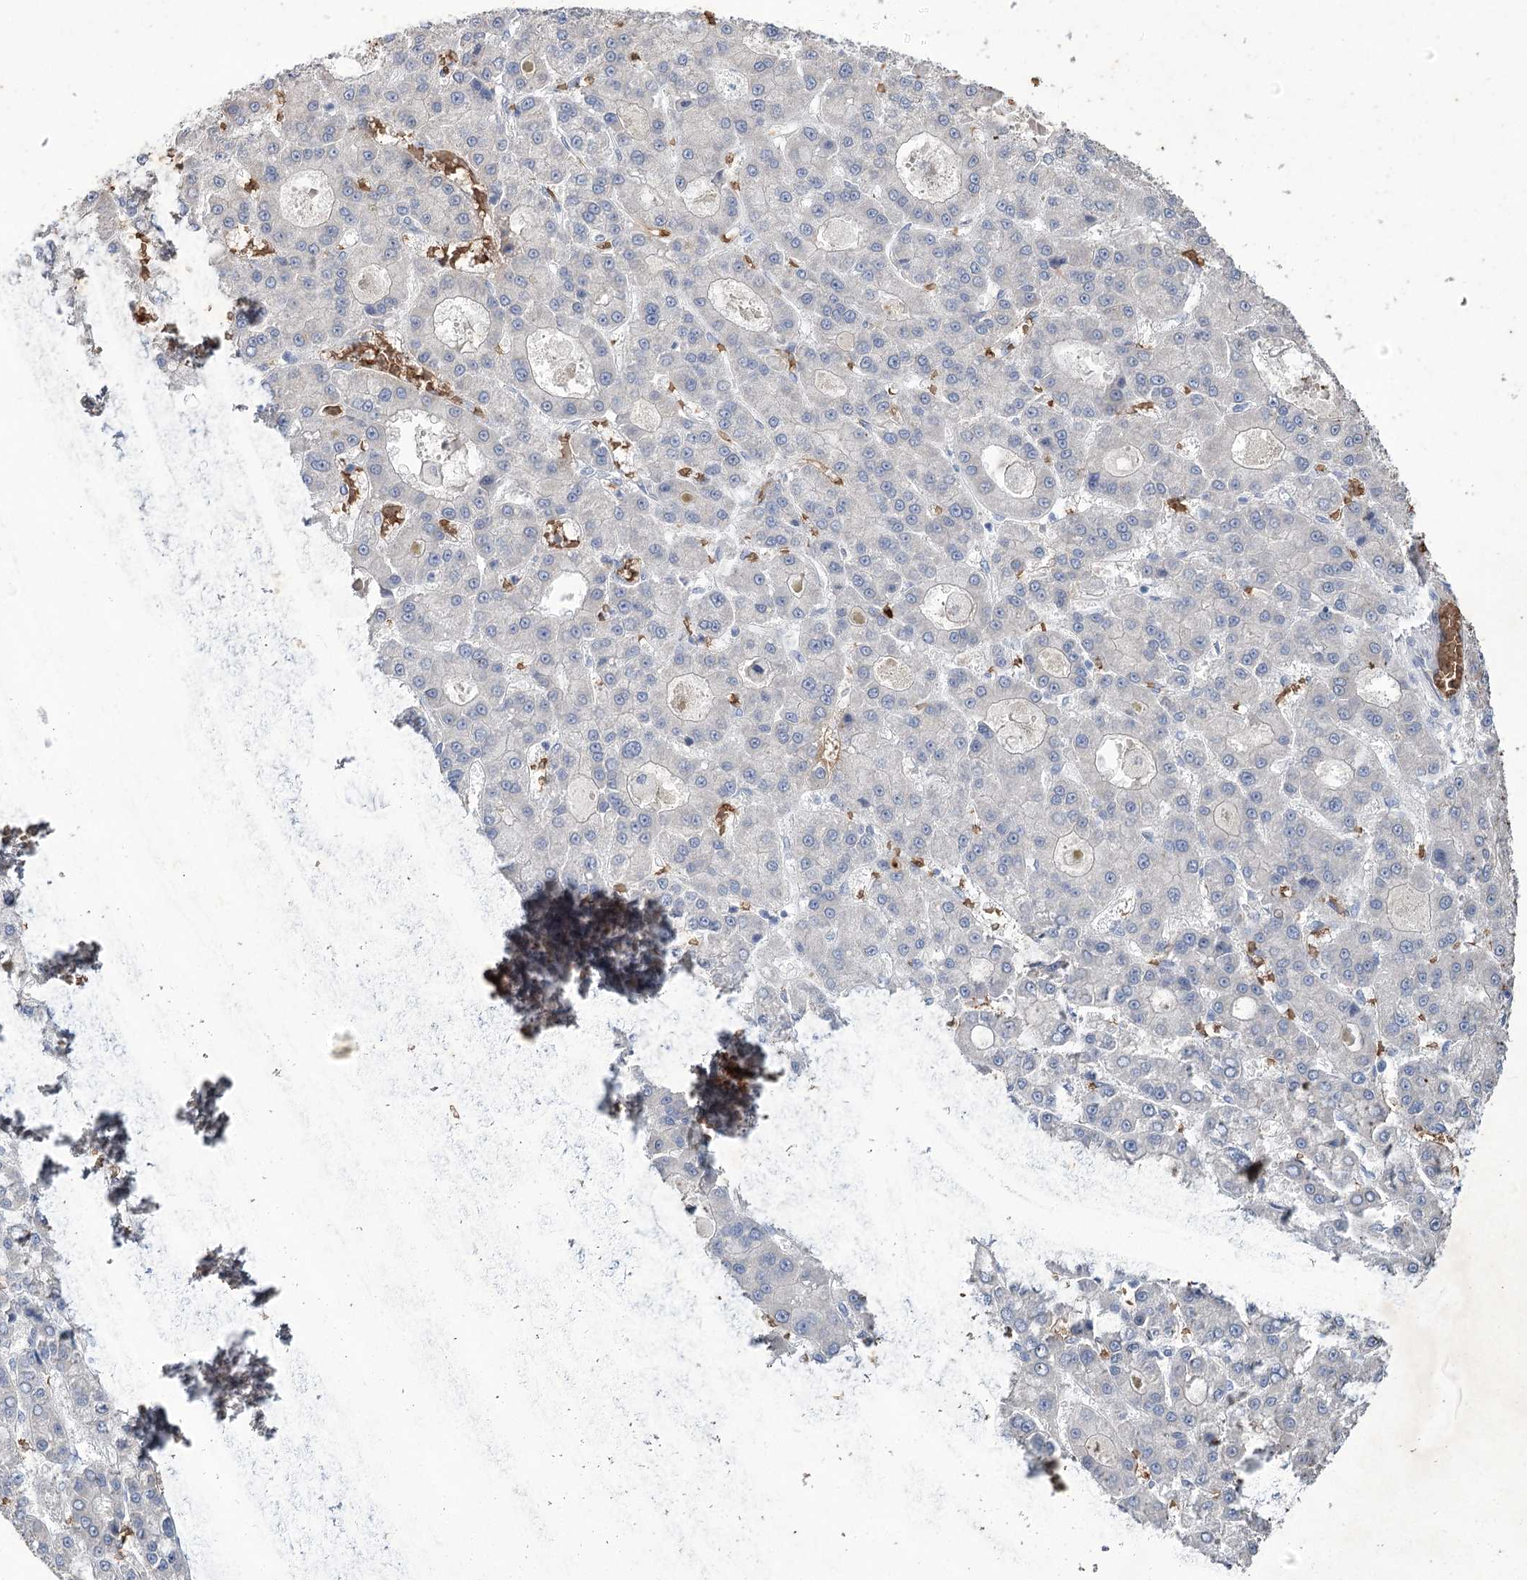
{"staining": {"intensity": "negative", "quantity": "none", "location": "none"}, "tissue": "liver cancer", "cell_type": "Tumor cells", "image_type": "cancer", "snomed": [{"axis": "morphology", "description": "Carcinoma, Hepatocellular, NOS"}, {"axis": "topography", "description": "Liver"}], "caption": "Human liver hepatocellular carcinoma stained for a protein using immunohistochemistry displays no positivity in tumor cells.", "gene": "HBA1", "patient": {"sex": "male", "age": 70}}